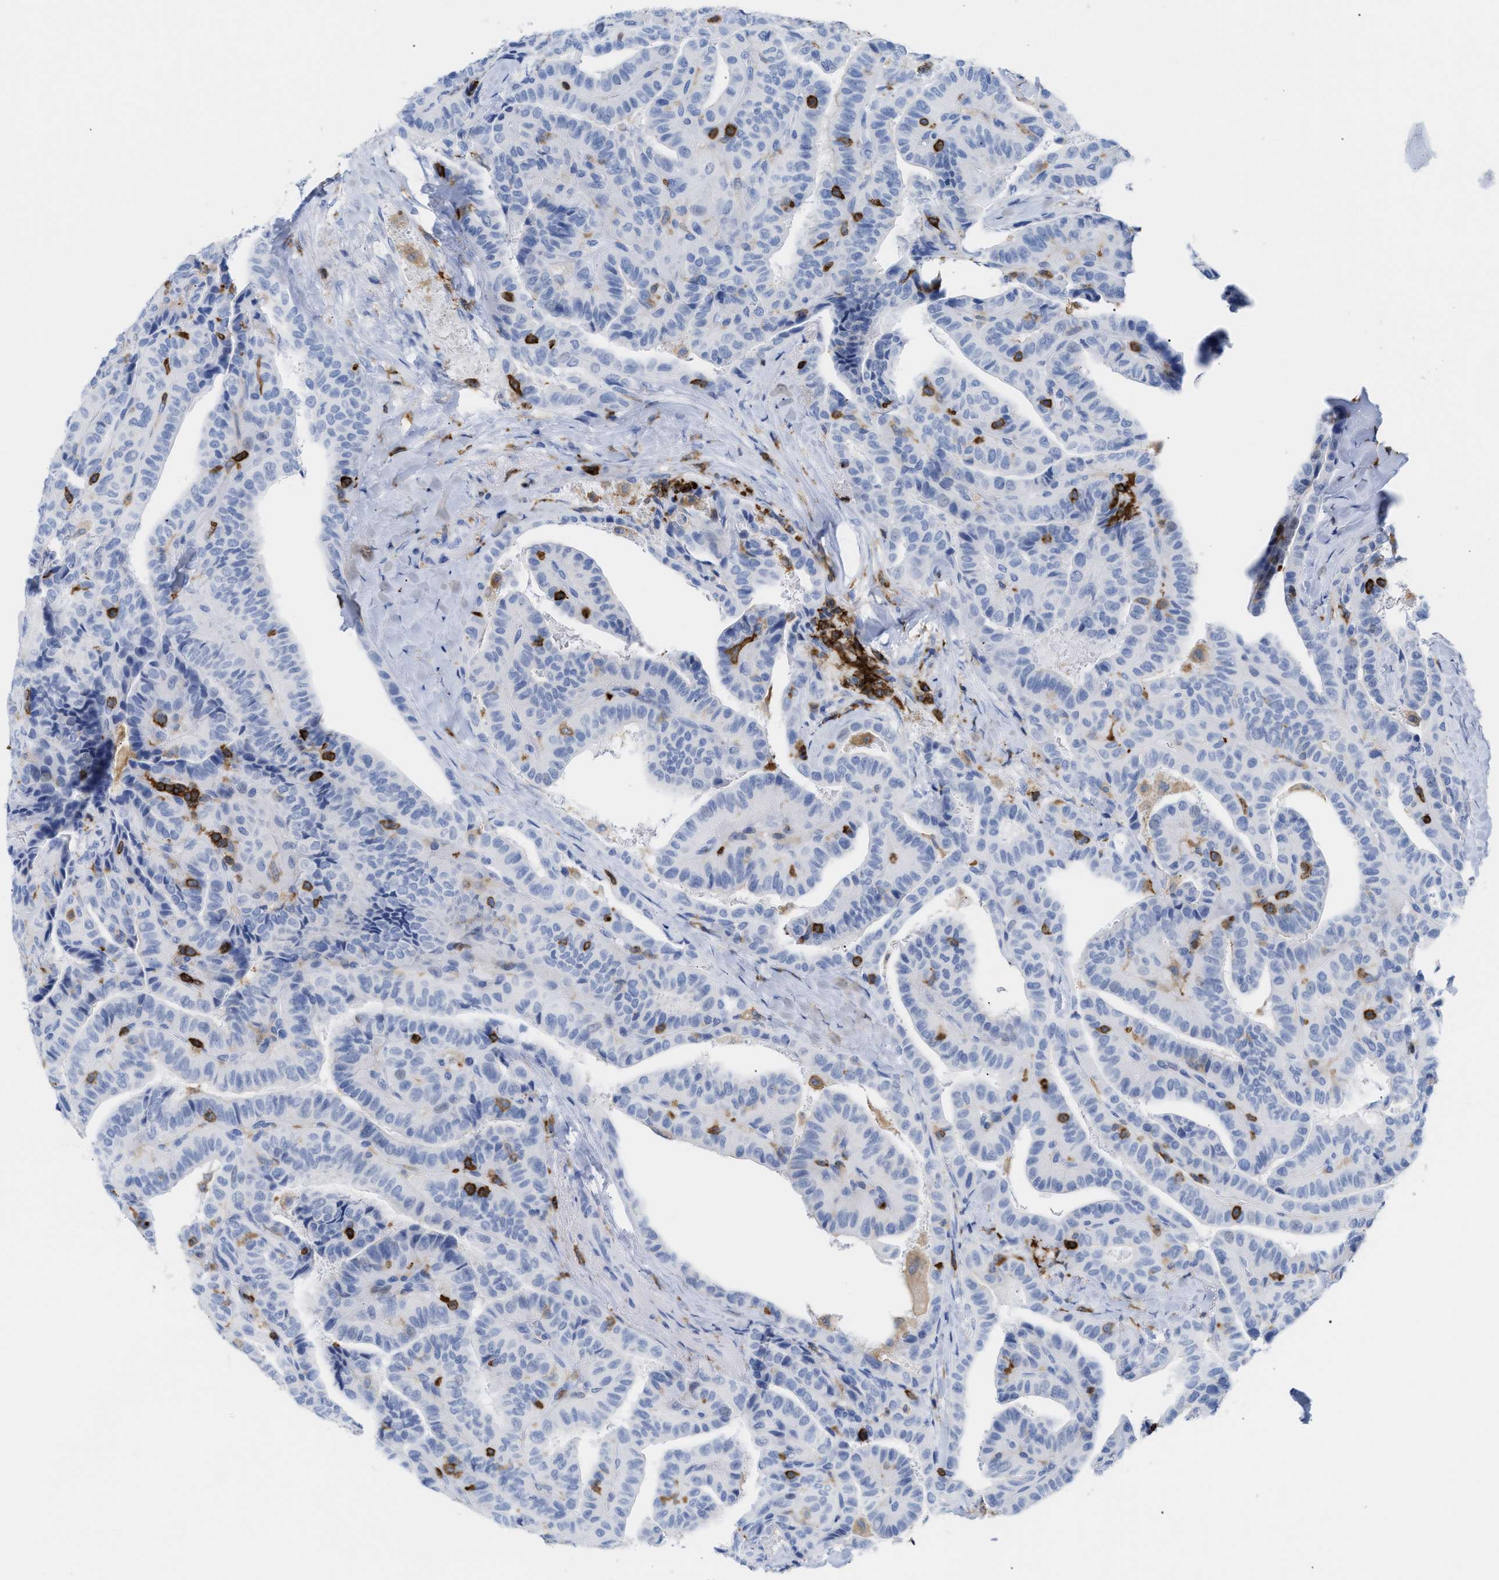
{"staining": {"intensity": "negative", "quantity": "none", "location": "none"}, "tissue": "thyroid cancer", "cell_type": "Tumor cells", "image_type": "cancer", "snomed": [{"axis": "morphology", "description": "Papillary adenocarcinoma, NOS"}, {"axis": "topography", "description": "Thyroid gland"}], "caption": "Human papillary adenocarcinoma (thyroid) stained for a protein using IHC reveals no expression in tumor cells.", "gene": "LCP1", "patient": {"sex": "male", "age": 77}}